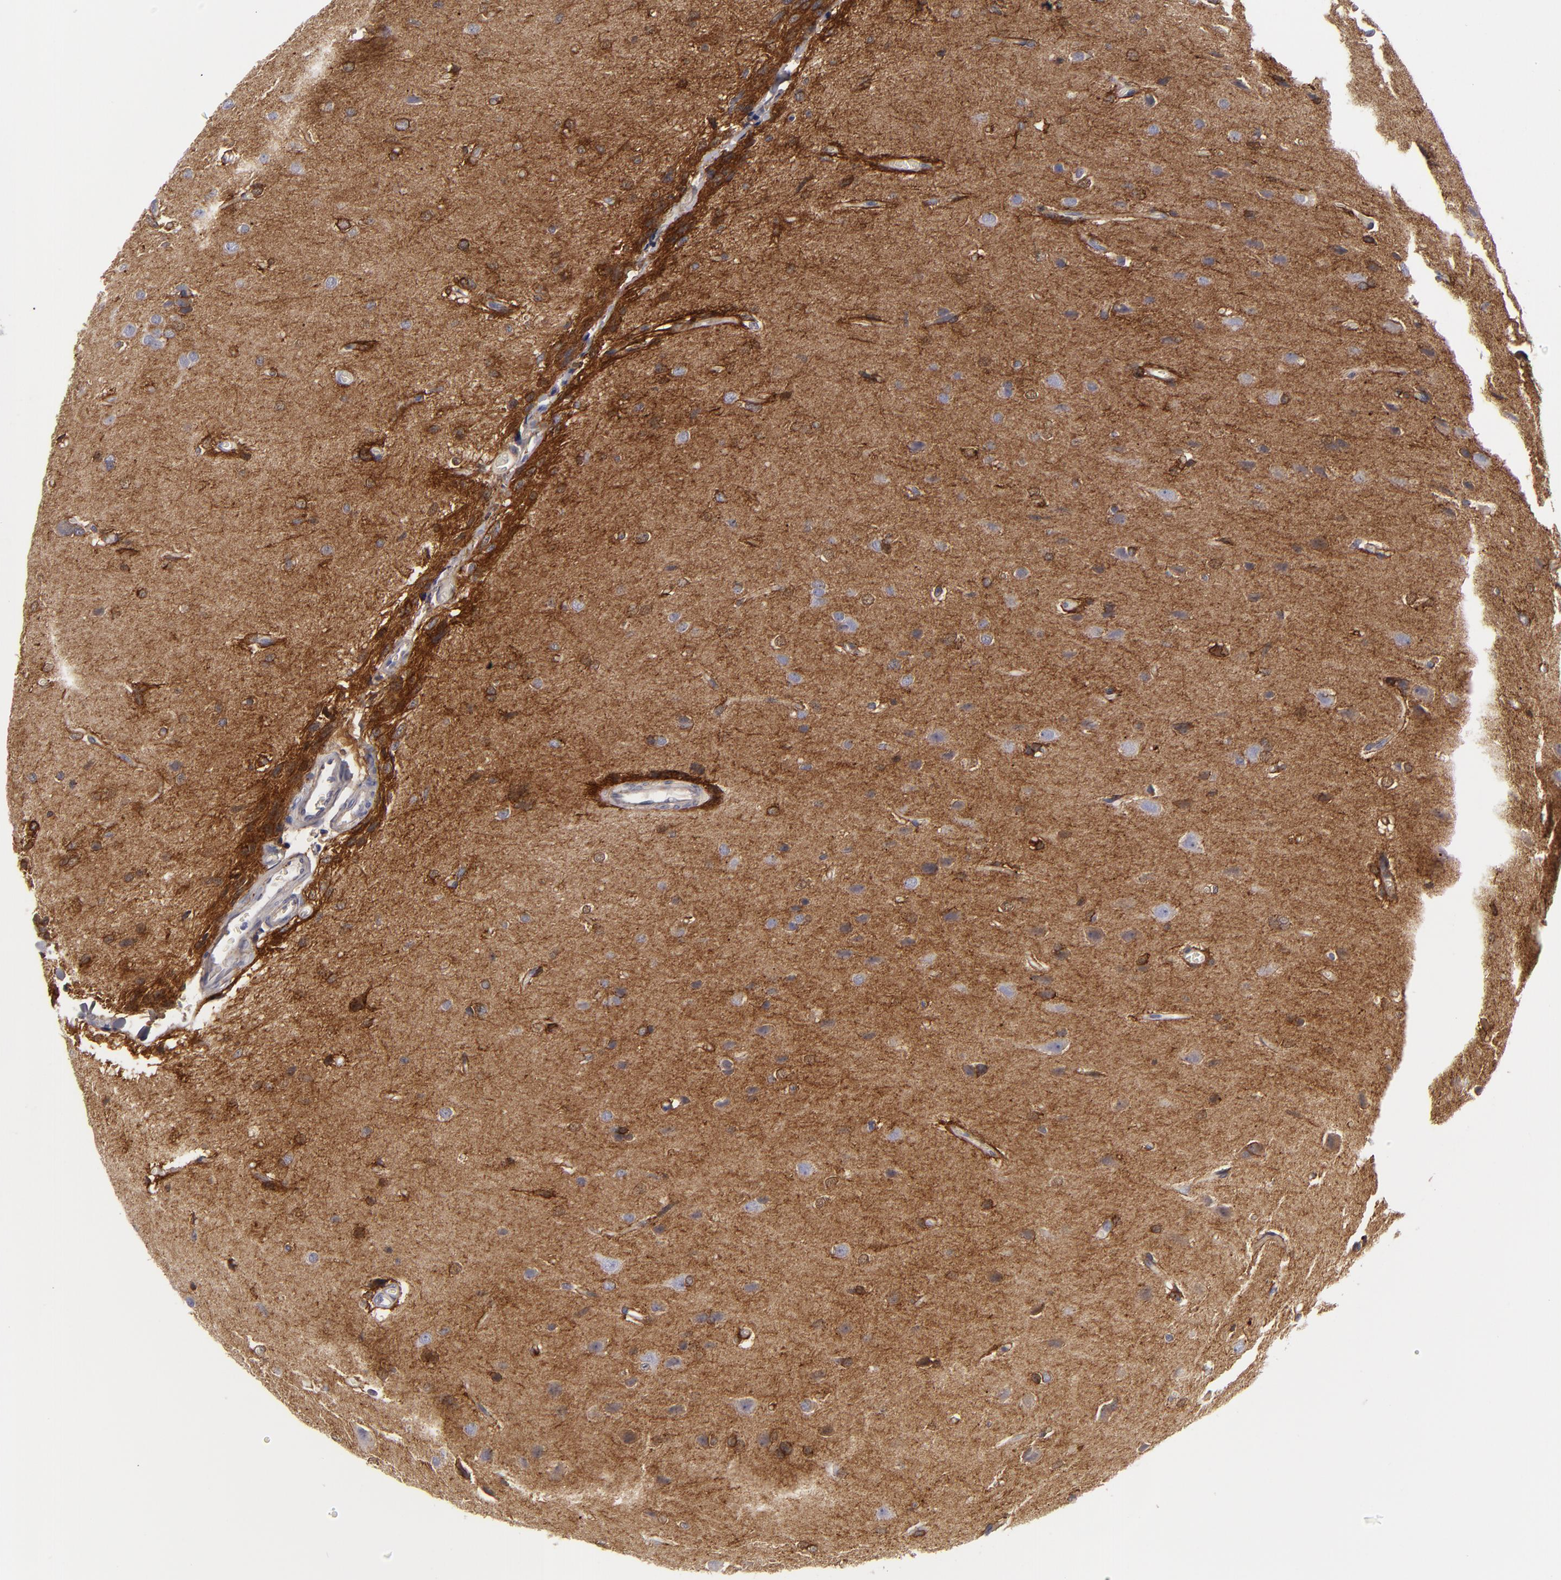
{"staining": {"intensity": "moderate", "quantity": "25%-75%", "location": "cytoplasmic/membranous"}, "tissue": "glioma", "cell_type": "Tumor cells", "image_type": "cancer", "snomed": [{"axis": "morphology", "description": "Glioma, malignant, High grade"}, {"axis": "topography", "description": "Brain"}], "caption": "About 25%-75% of tumor cells in malignant glioma (high-grade) show moderate cytoplasmic/membranous protein positivity as visualized by brown immunohistochemical staining.", "gene": "ALCAM", "patient": {"sex": "male", "age": 68}}